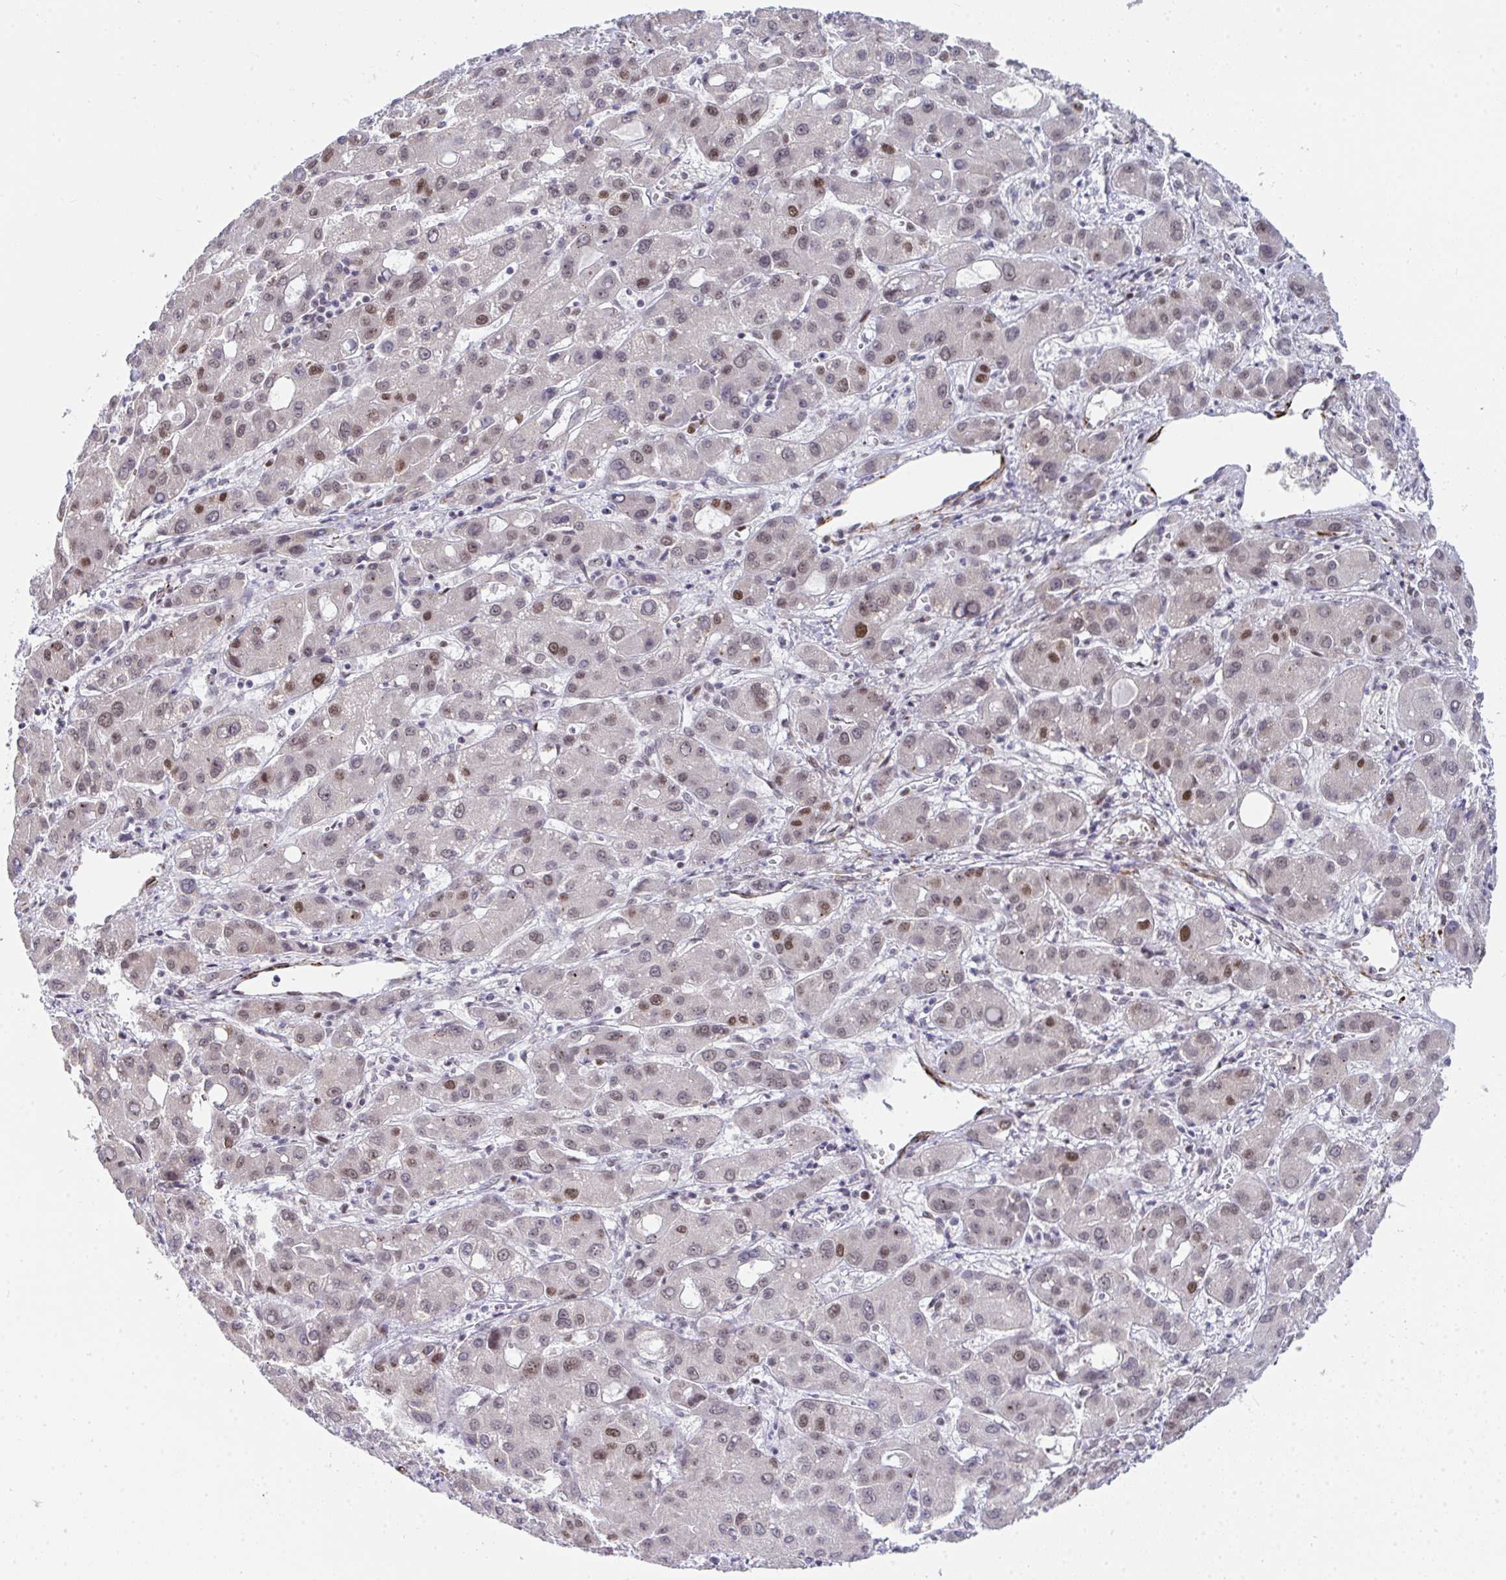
{"staining": {"intensity": "weak", "quantity": "25%-75%", "location": "nuclear"}, "tissue": "liver cancer", "cell_type": "Tumor cells", "image_type": "cancer", "snomed": [{"axis": "morphology", "description": "Carcinoma, Hepatocellular, NOS"}, {"axis": "topography", "description": "Liver"}], "caption": "Liver hepatocellular carcinoma stained with a brown dye displays weak nuclear positive expression in approximately 25%-75% of tumor cells.", "gene": "GINS2", "patient": {"sex": "male", "age": 55}}